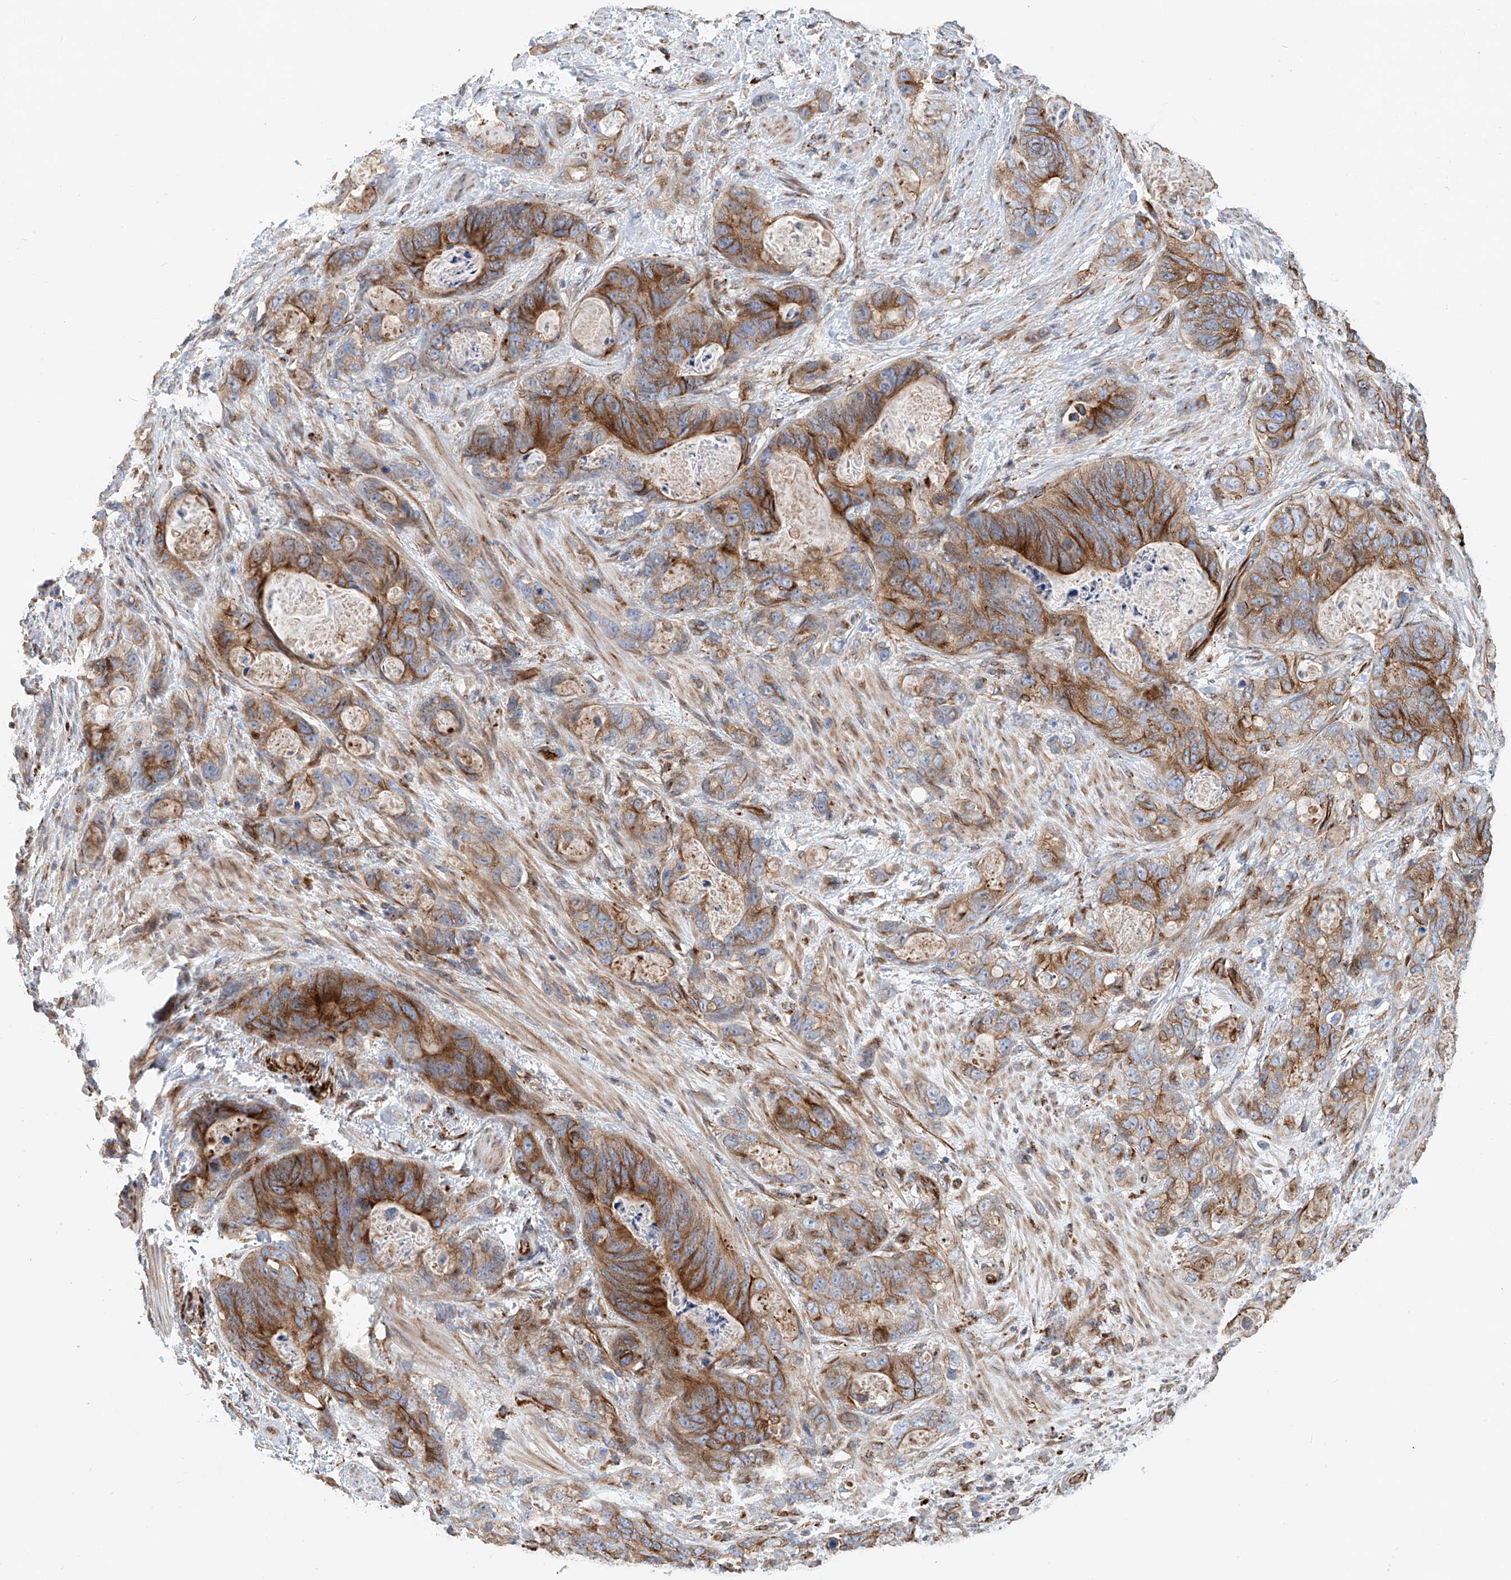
{"staining": {"intensity": "strong", "quantity": "25%-75%", "location": "cytoplasmic/membranous"}, "tissue": "stomach cancer", "cell_type": "Tumor cells", "image_type": "cancer", "snomed": [{"axis": "morphology", "description": "Normal tissue, NOS"}, {"axis": "morphology", "description": "Adenocarcinoma, NOS"}, {"axis": "topography", "description": "Stomach"}], "caption": "Stomach cancer (adenocarcinoma) tissue exhibits strong cytoplasmic/membranous positivity in approximately 25%-75% of tumor cells The staining was performed using DAB (3,3'-diaminobenzidine) to visualize the protein expression in brown, while the nuclei were stained in blue with hematoxylin (Magnification: 20x).", "gene": "HGSNAT", "patient": {"sex": "female", "age": 89}}